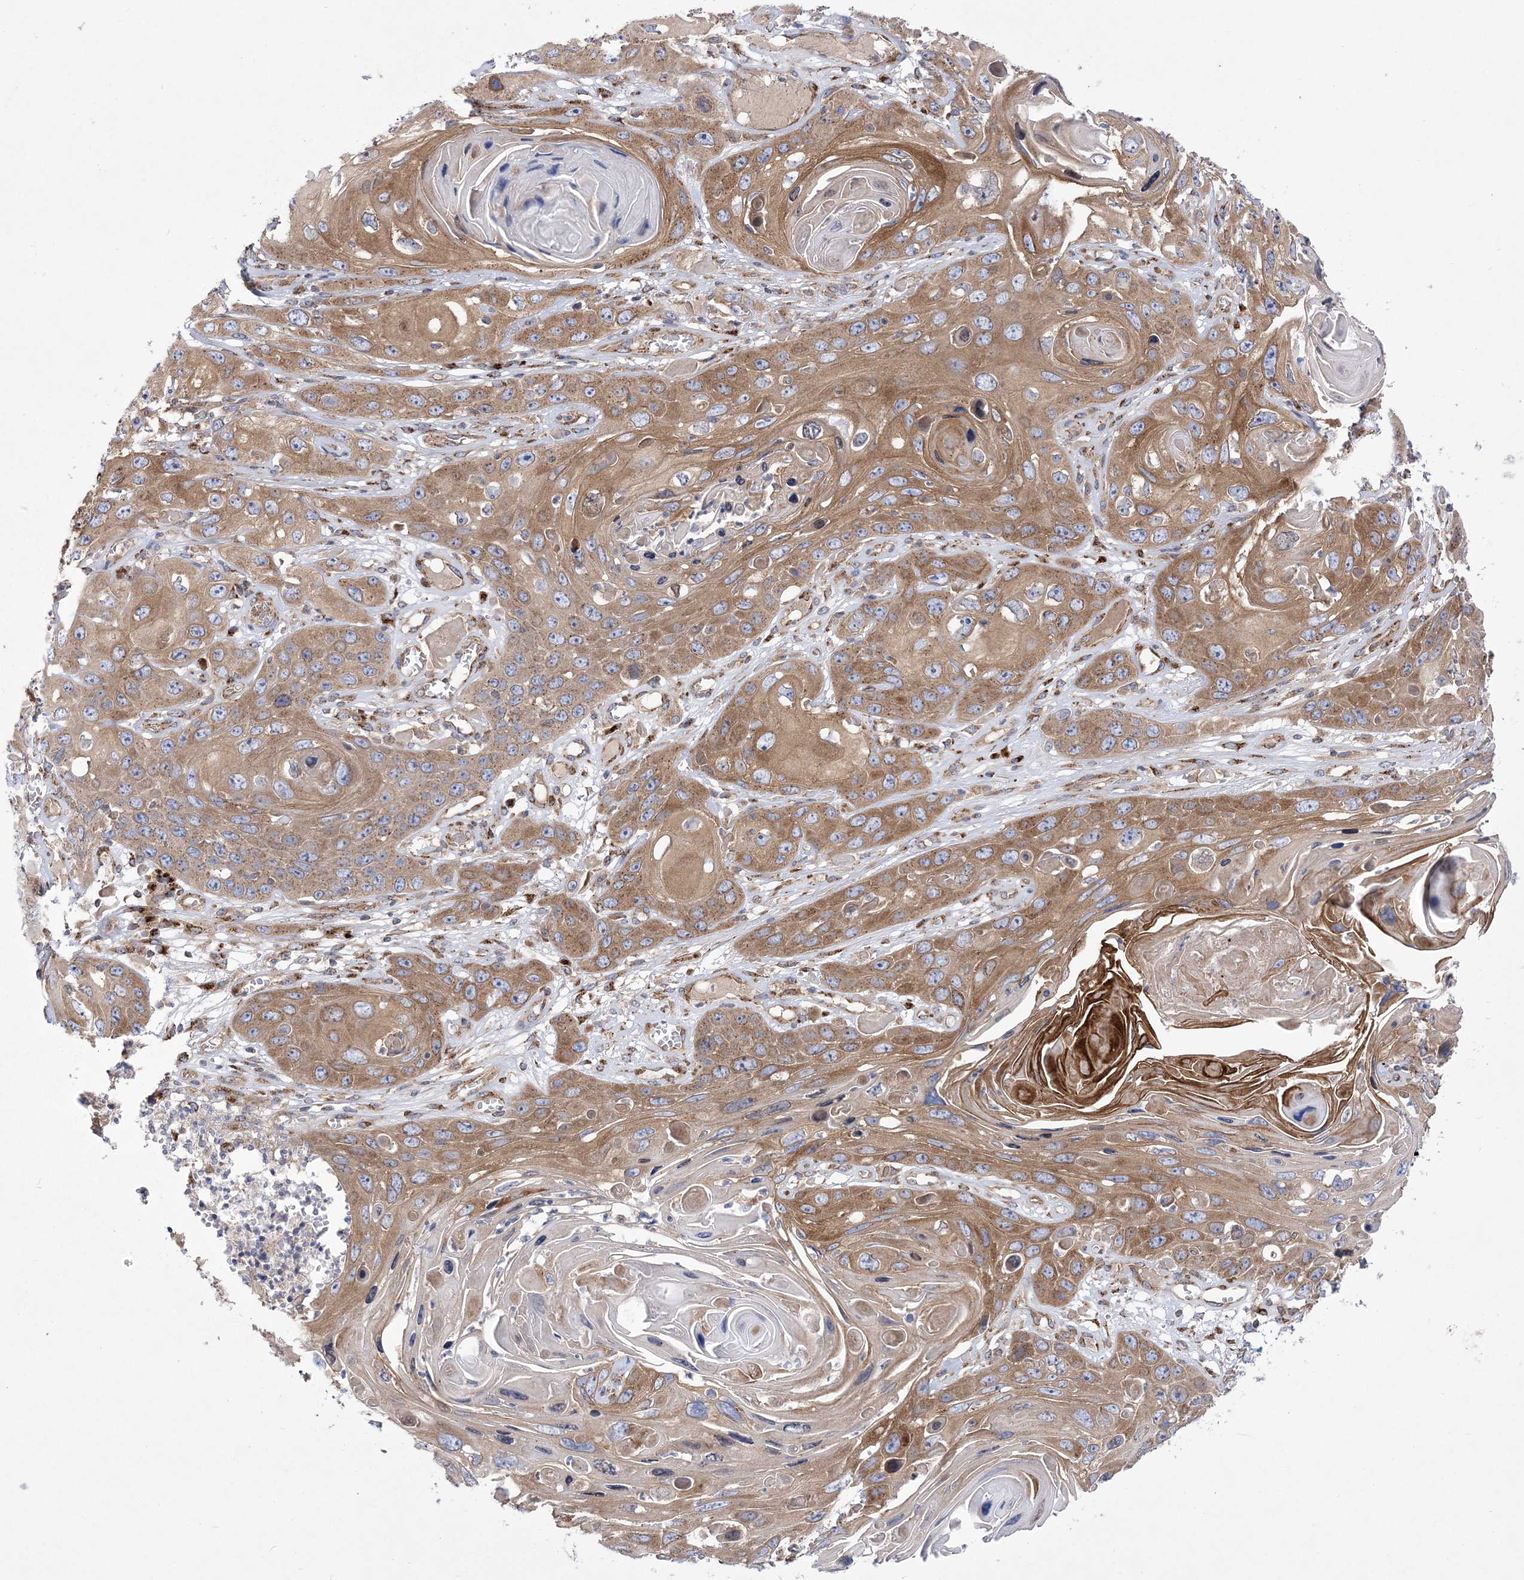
{"staining": {"intensity": "moderate", "quantity": ">75%", "location": "cytoplasmic/membranous"}, "tissue": "skin cancer", "cell_type": "Tumor cells", "image_type": "cancer", "snomed": [{"axis": "morphology", "description": "Squamous cell carcinoma, NOS"}, {"axis": "topography", "description": "Skin"}], "caption": "A medium amount of moderate cytoplasmic/membranous staining is appreciated in approximately >75% of tumor cells in skin cancer tissue.", "gene": "COPB2", "patient": {"sex": "male", "age": 55}}